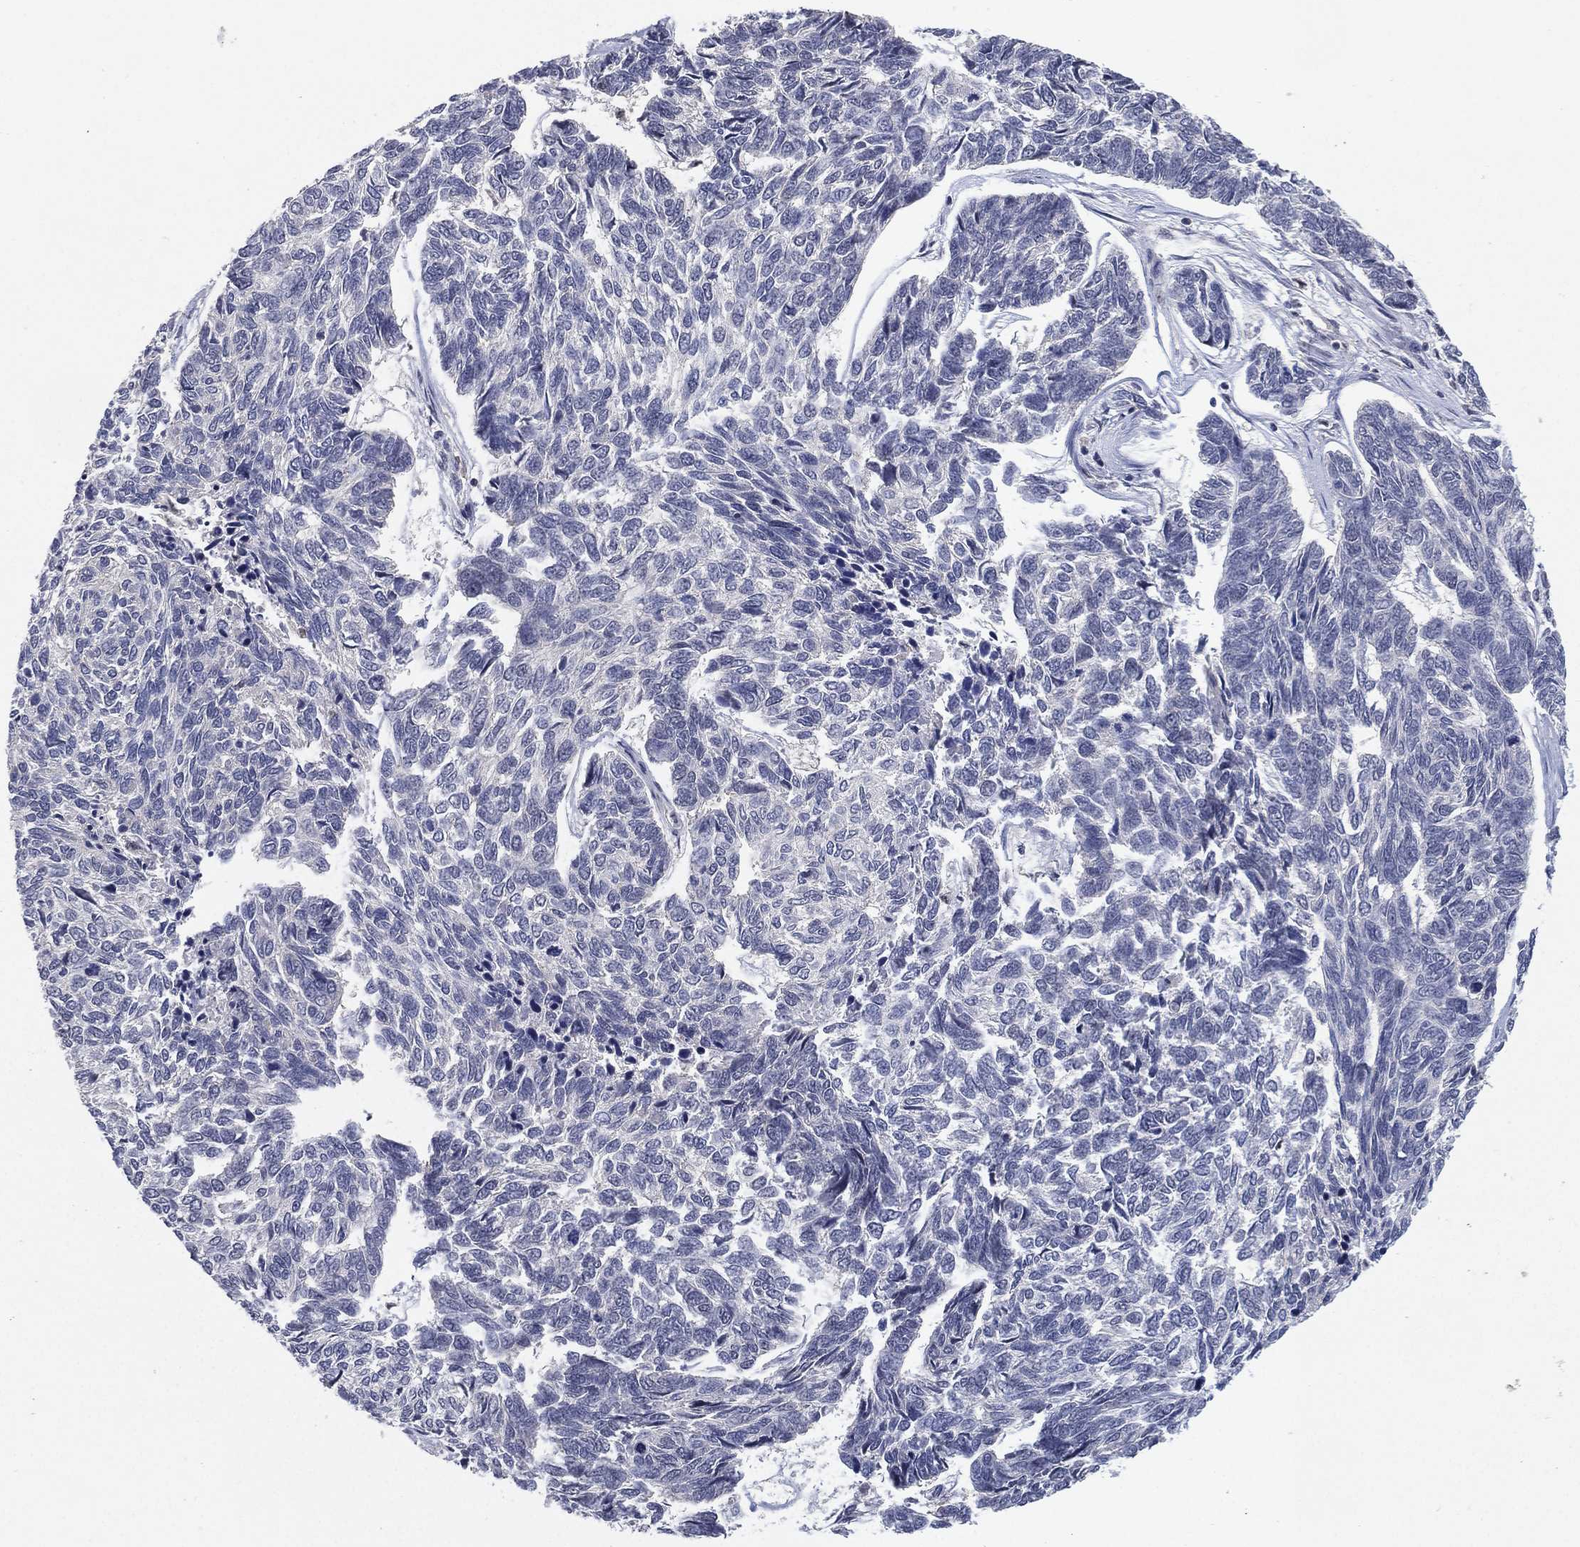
{"staining": {"intensity": "negative", "quantity": "none", "location": "none"}, "tissue": "skin cancer", "cell_type": "Tumor cells", "image_type": "cancer", "snomed": [{"axis": "morphology", "description": "Basal cell carcinoma"}, {"axis": "topography", "description": "Skin"}], "caption": "Image shows no significant protein staining in tumor cells of basal cell carcinoma (skin). The staining was performed using DAB (3,3'-diaminobenzidine) to visualize the protein expression in brown, while the nuclei were stained in blue with hematoxylin (Magnification: 20x).", "gene": "DGCR8", "patient": {"sex": "female", "age": 65}}